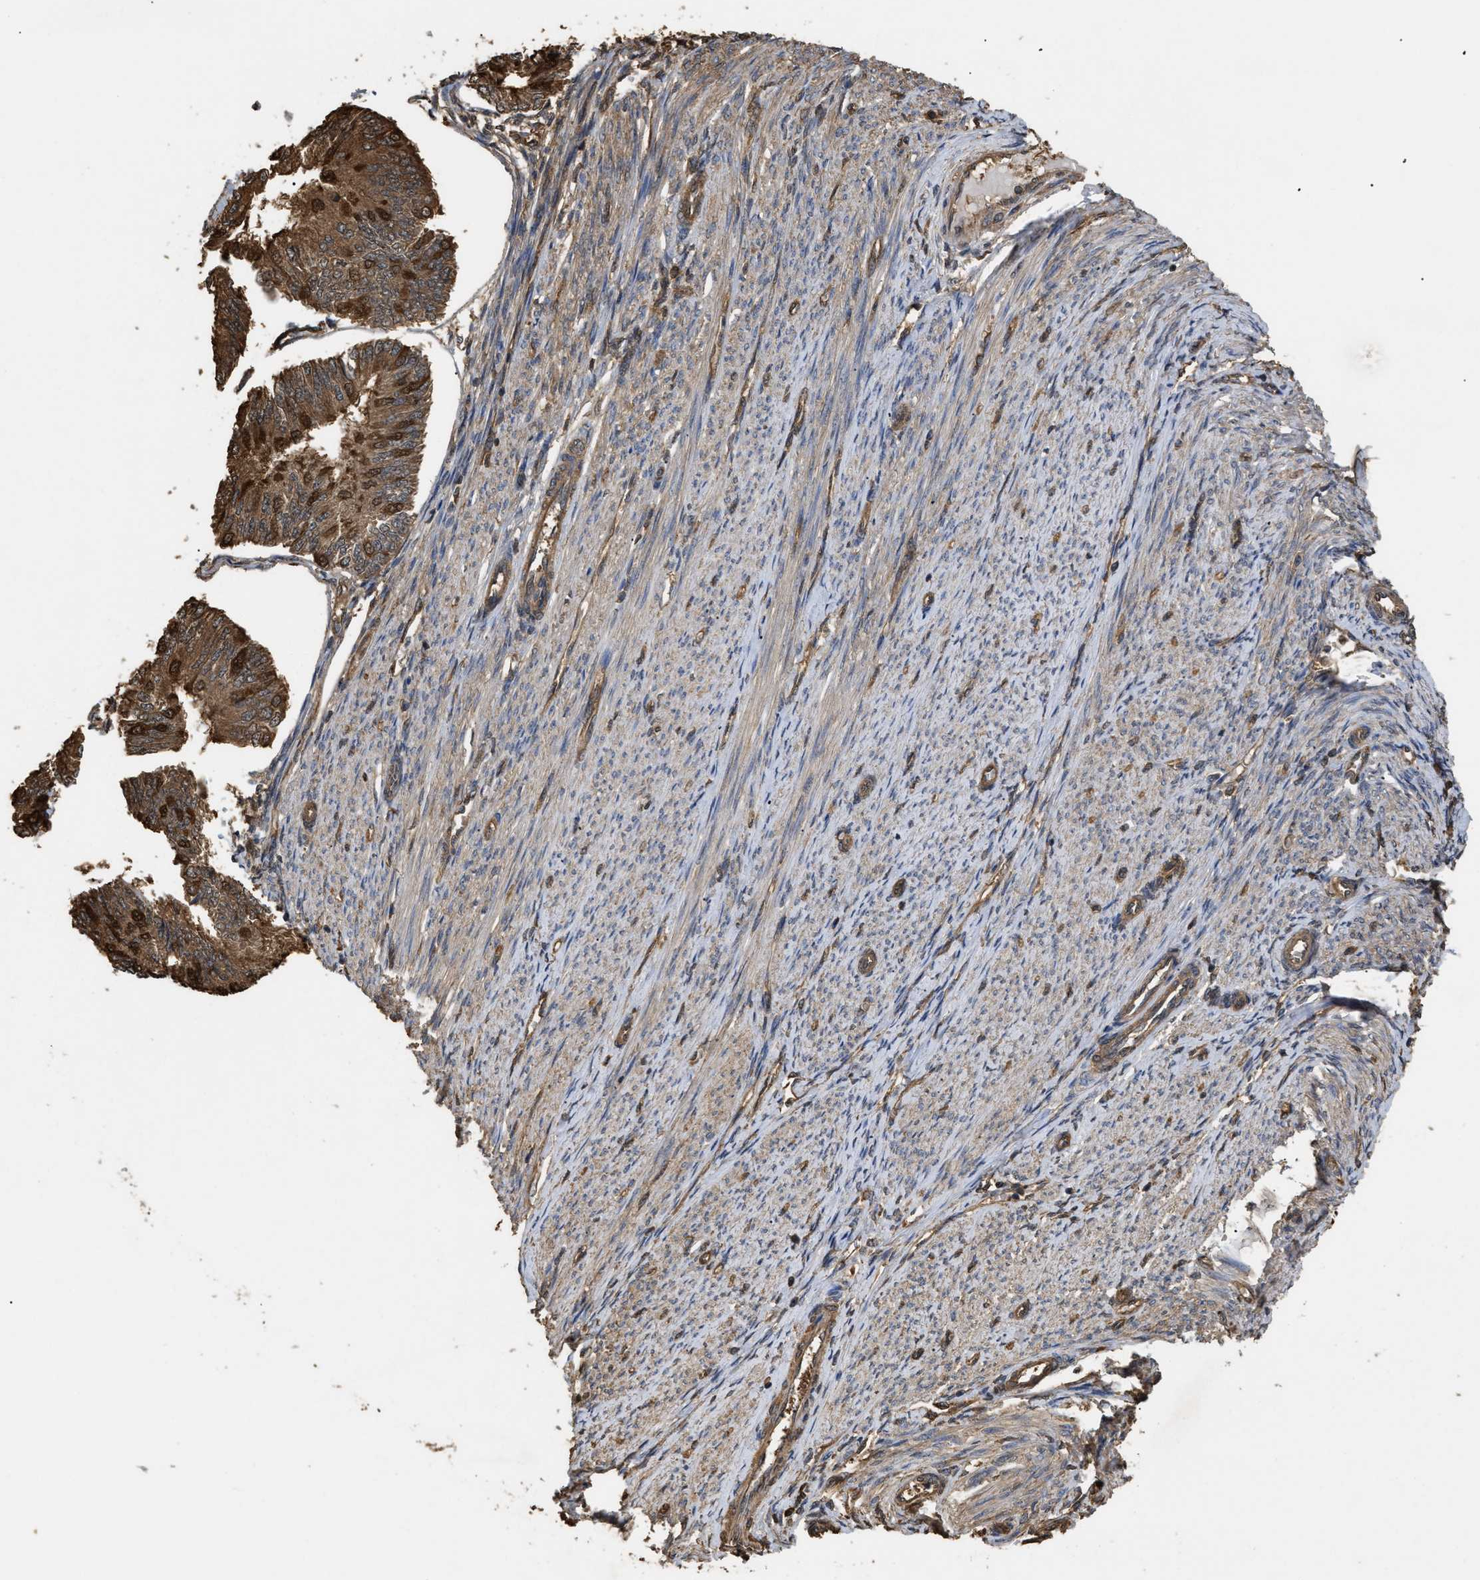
{"staining": {"intensity": "moderate", "quantity": ">75%", "location": "cytoplasmic/membranous,nuclear"}, "tissue": "endometrial cancer", "cell_type": "Tumor cells", "image_type": "cancer", "snomed": [{"axis": "morphology", "description": "Adenocarcinoma, NOS"}, {"axis": "topography", "description": "Endometrium"}], "caption": "A medium amount of moderate cytoplasmic/membranous and nuclear staining is seen in approximately >75% of tumor cells in endometrial cancer tissue.", "gene": "CALM1", "patient": {"sex": "female", "age": 58}}